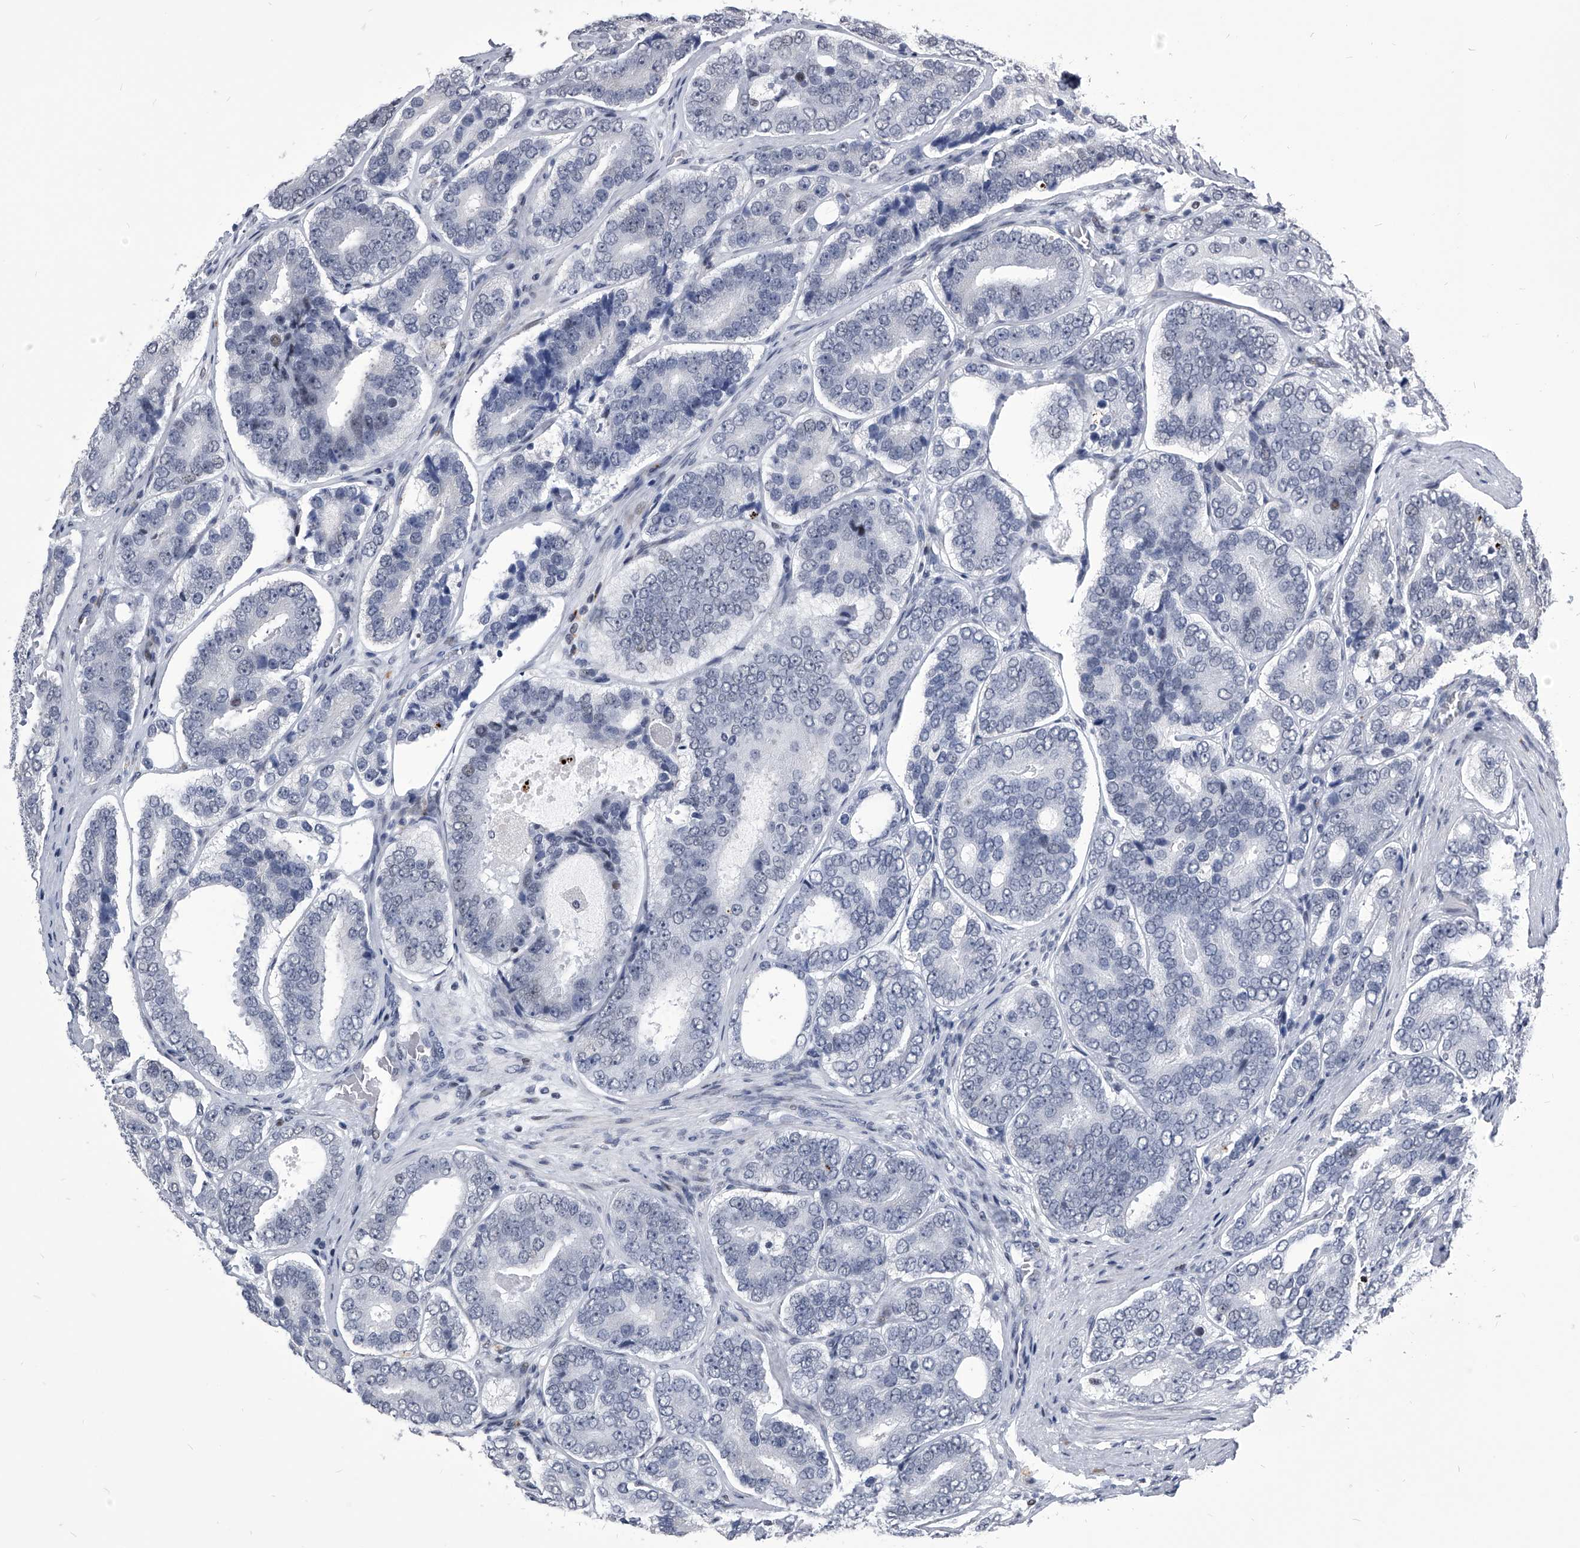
{"staining": {"intensity": "negative", "quantity": "none", "location": "none"}, "tissue": "prostate cancer", "cell_type": "Tumor cells", "image_type": "cancer", "snomed": [{"axis": "morphology", "description": "Adenocarcinoma, High grade"}, {"axis": "topography", "description": "Prostate"}], "caption": "Photomicrograph shows no protein expression in tumor cells of prostate cancer (adenocarcinoma (high-grade)) tissue.", "gene": "CMTR1", "patient": {"sex": "male", "age": 56}}